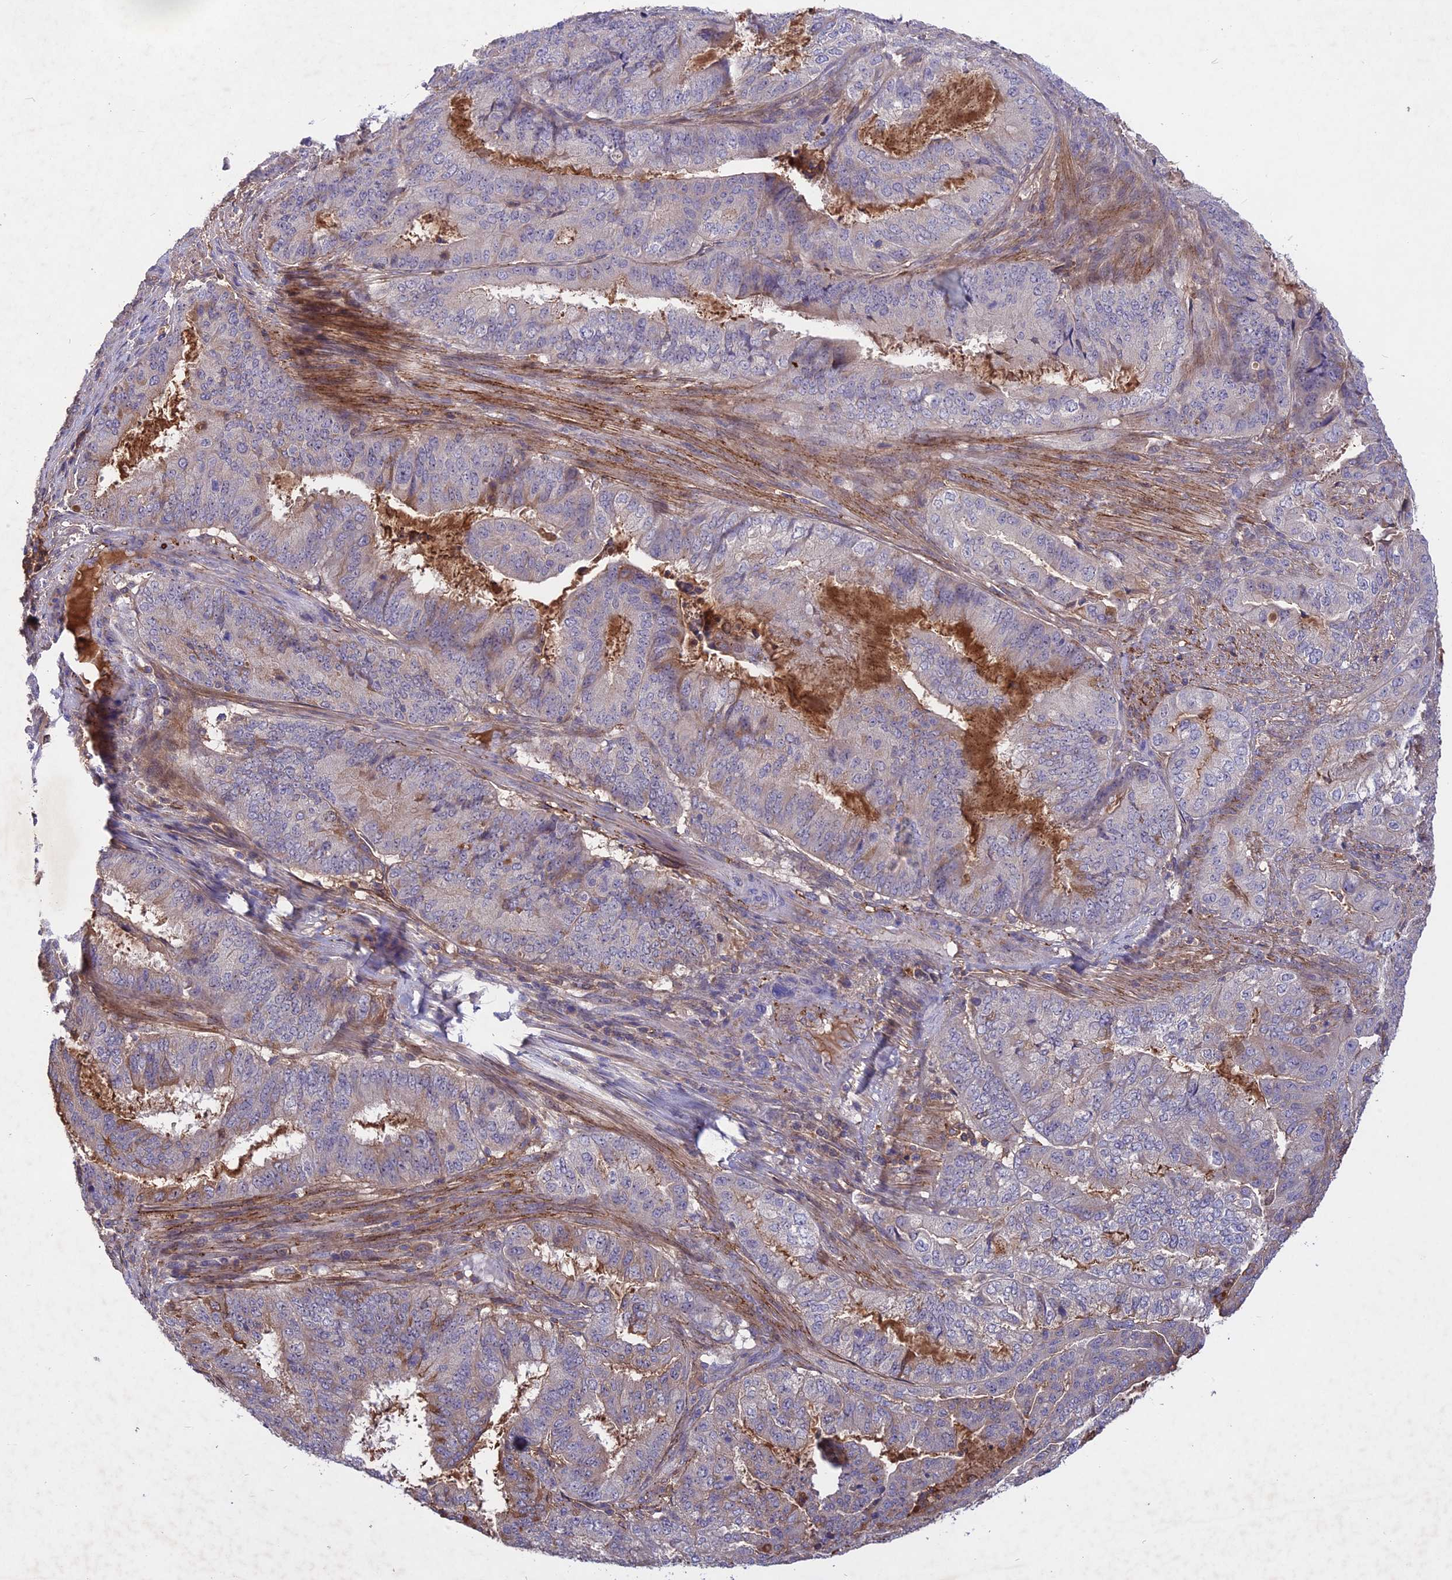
{"staining": {"intensity": "weak", "quantity": "<25%", "location": "cytoplasmic/membranous"}, "tissue": "endometrial cancer", "cell_type": "Tumor cells", "image_type": "cancer", "snomed": [{"axis": "morphology", "description": "Adenocarcinoma, NOS"}, {"axis": "topography", "description": "Endometrium"}], "caption": "Tumor cells are negative for protein expression in human endometrial cancer (adenocarcinoma).", "gene": "ADO", "patient": {"sex": "female", "age": 51}}